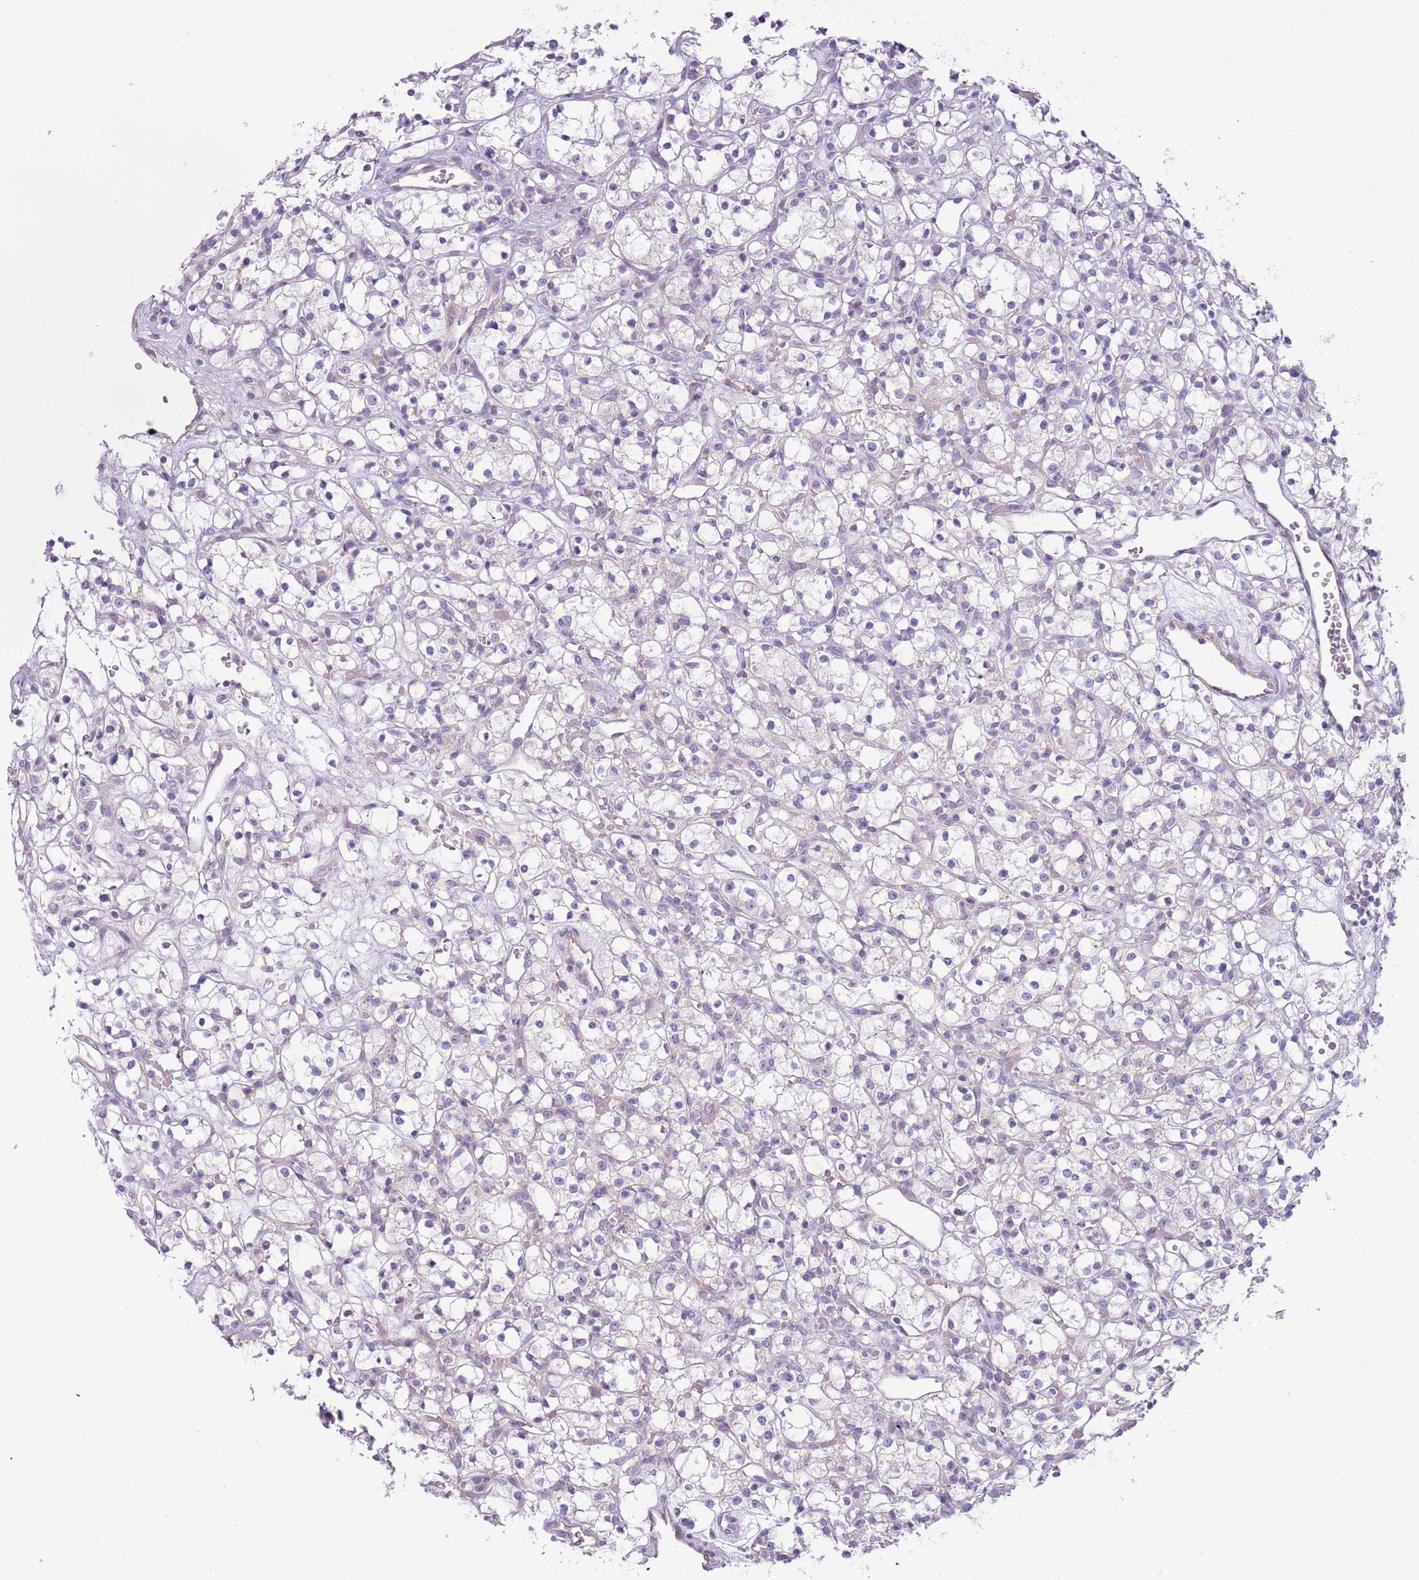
{"staining": {"intensity": "negative", "quantity": "none", "location": "none"}, "tissue": "renal cancer", "cell_type": "Tumor cells", "image_type": "cancer", "snomed": [{"axis": "morphology", "description": "Adenocarcinoma, NOS"}, {"axis": "topography", "description": "Kidney"}], "caption": "Immunohistochemistry (IHC) histopathology image of neoplastic tissue: renal adenocarcinoma stained with DAB (3,3'-diaminobenzidine) shows no significant protein expression in tumor cells.", "gene": "MRO", "patient": {"sex": "female", "age": 59}}